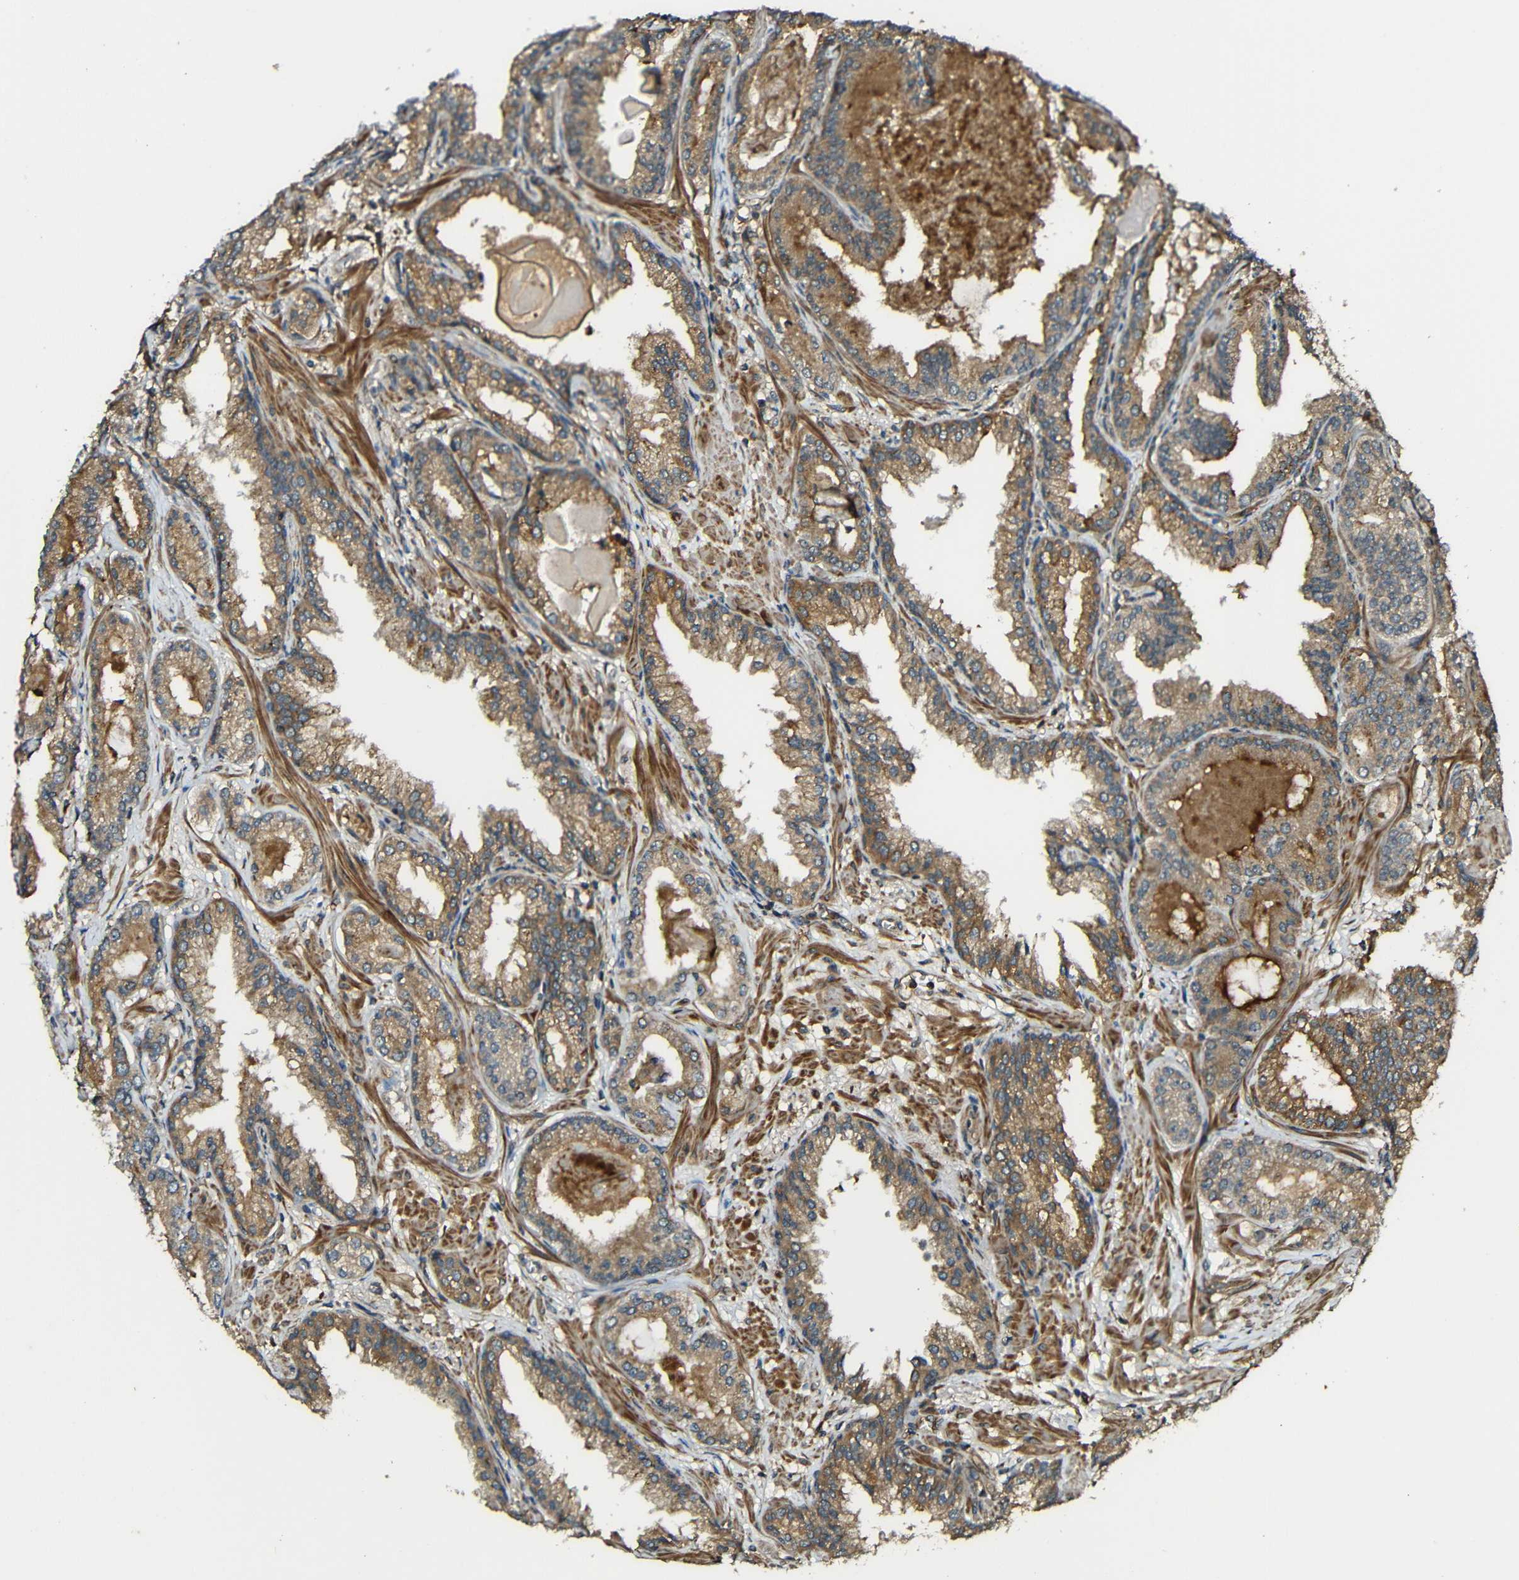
{"staining": {"intensity": "moderate", "quantity": ">75%", "location": "cytoplasmic/membranous"}, "tissue": "prostate cancer", "cell_type": "Tumor cells", "image_type": "cancer", "snomed": [{"axis": "morphology", "description": "Adenocarcinoma, Low grade"}, {"axis": "topography", "description": "Prostate"}], "caption": "Prostate cancer was stained to show a protein in brown. There is medium levels of moderate cytoplasmic/membranous positivity in about >75% of tumor cells.", "gene": "CASP8", "patient": {"sex": "male", "age": 59}}